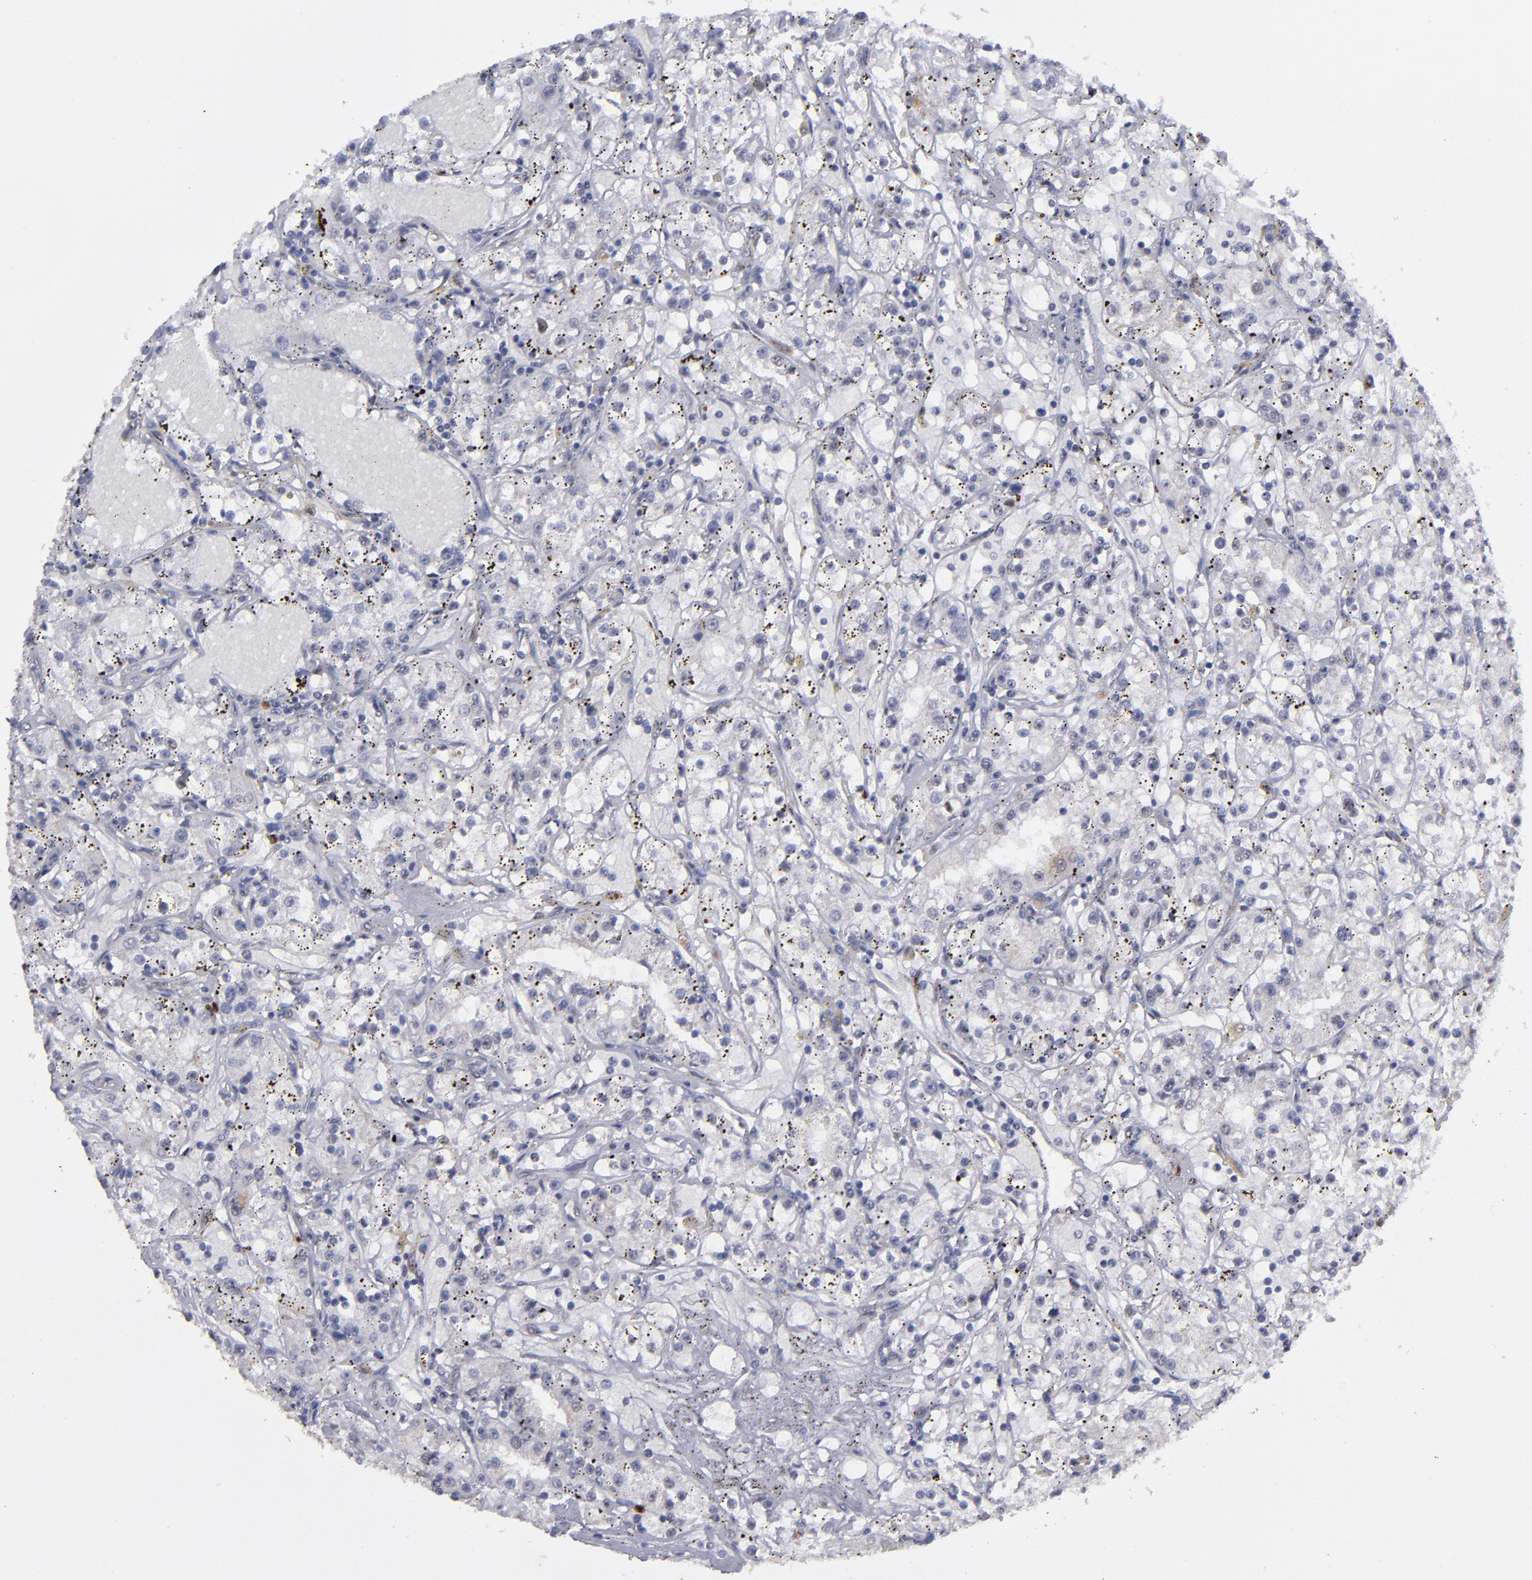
{"staining": {"intensity": "negative", "quantity": "none", "location": "none"}, "tissue": "renal cancer", "cell_type": "Tumor cells", "image_type": "cancer", "snomed": [{"axis": "morphology", "description": "Adenocarcinoma, NOS"}, {"axis": "topography", "description": "Kidney"}], "caption": "Tumor cells show no significant protein expression in renal cancer (adenocarcinoma). (Brightfield microscopy of DAB immunohistochemistry (IHC) at high magnification).", "gene": "RREB1", "patient": {"sex": "male", "age": 56}}